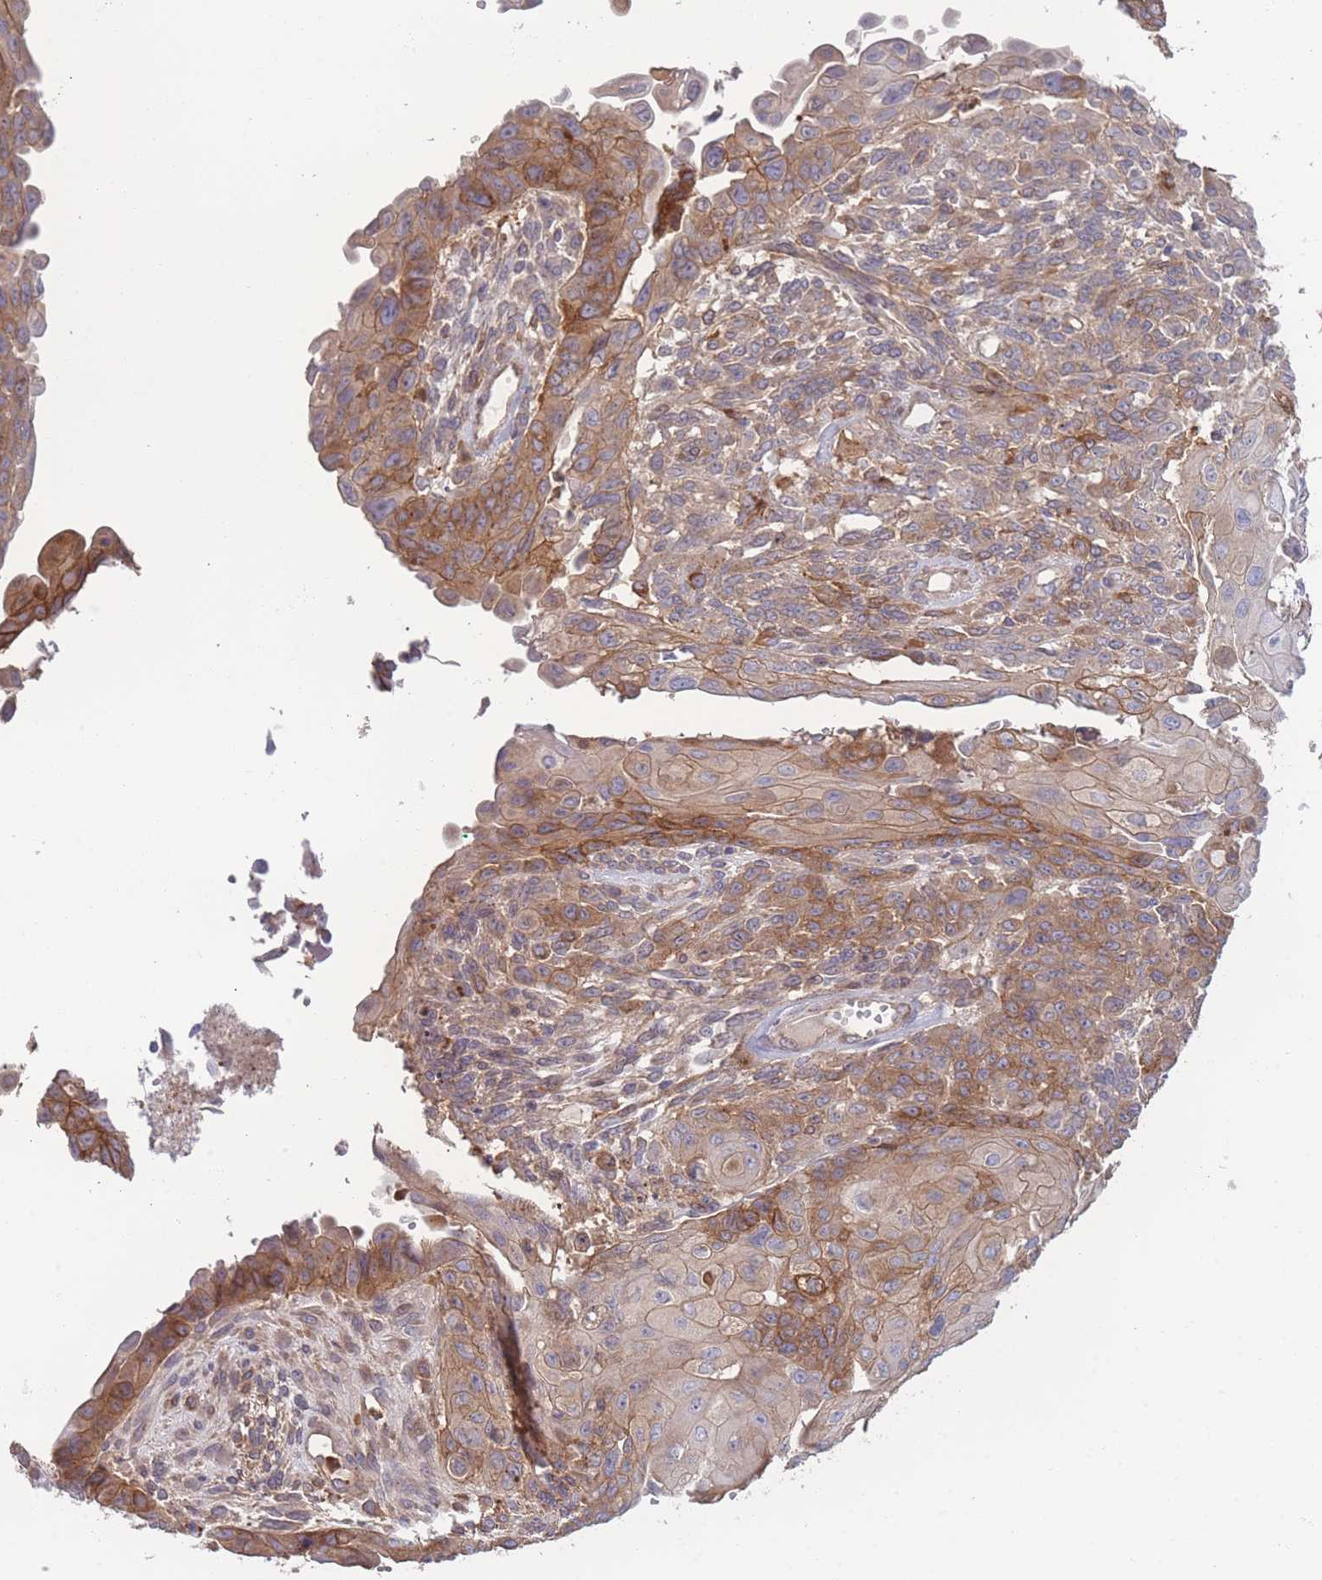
{"staining": {"intensity": "moderate", "quantity": ">75%", "location": "cytoplasmic/membranous"}, "tissue": "endometrial cancer", "cell_type": "Tumor cells", "image_type": "cancer", "snomed": [{"axis": "morphology", "description": "Adenocarcinoma, NOS"}, {"axis": "topography", "description": "Endometrium"}], "caption": "Moderate cytoplasmic/membranous expression is seen in about >75% of tumor cells in endometrial cancer. (DAB IHC, brown staining for protein, blue staining for nuclei).", "gene": "STEAP3", "patient": {"sex": "female", "age": 32}}